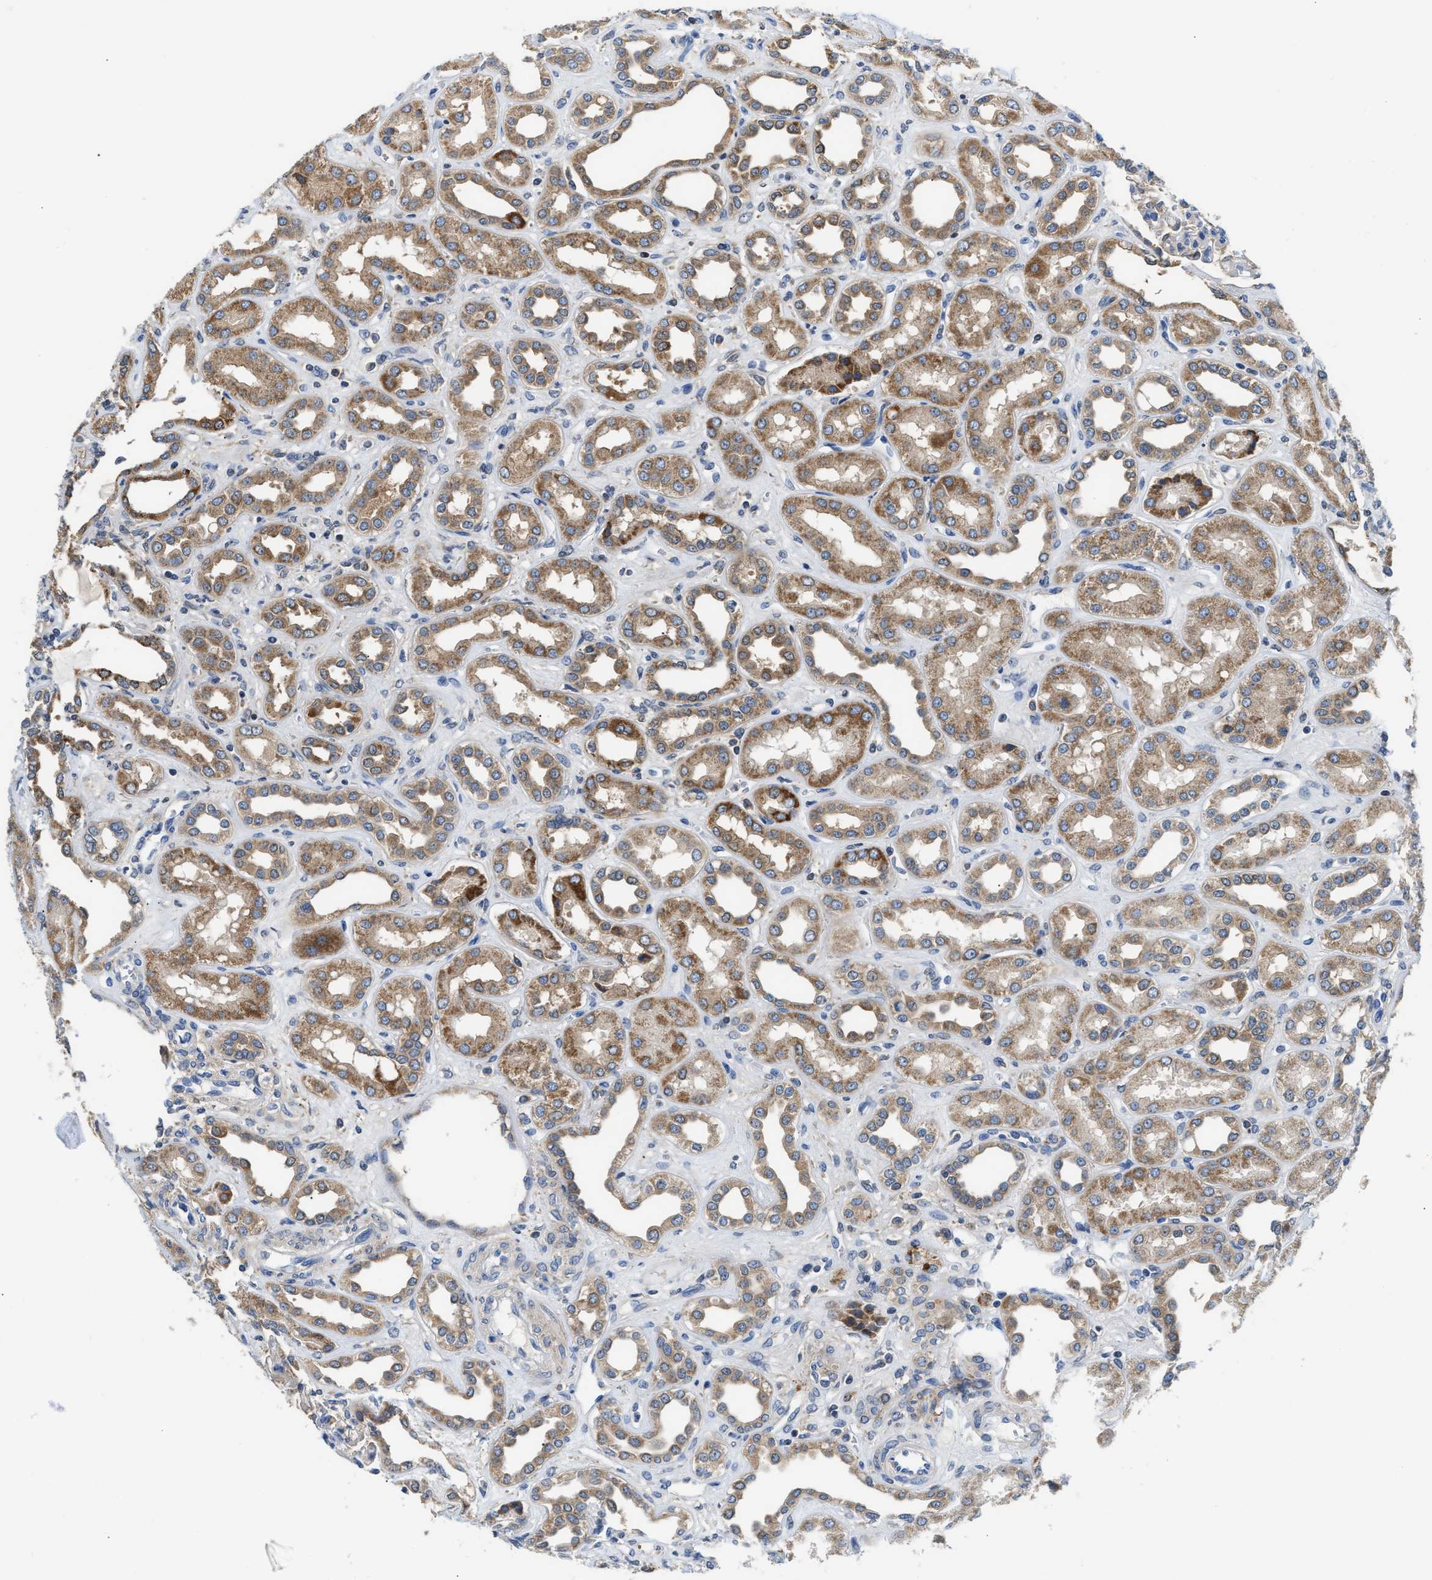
{"staining": {"intensity": "negative", "quantity": "none", "location": "none"}, "tissue": "kidney", "cell_type": "Cells in glomeruli", "image_type": "normal", "snomed": [{"axis": "morphology", "description": "Normal tissue, NOS"}, {"axis": "topography", "description": "Kidney"}], "caption": "A photomicrograph of kidney stained for a protein reveals no brown staining in cells in glomeruli.", "gene": "CCM2", "patient": {"sex": "male", "age": 59}}